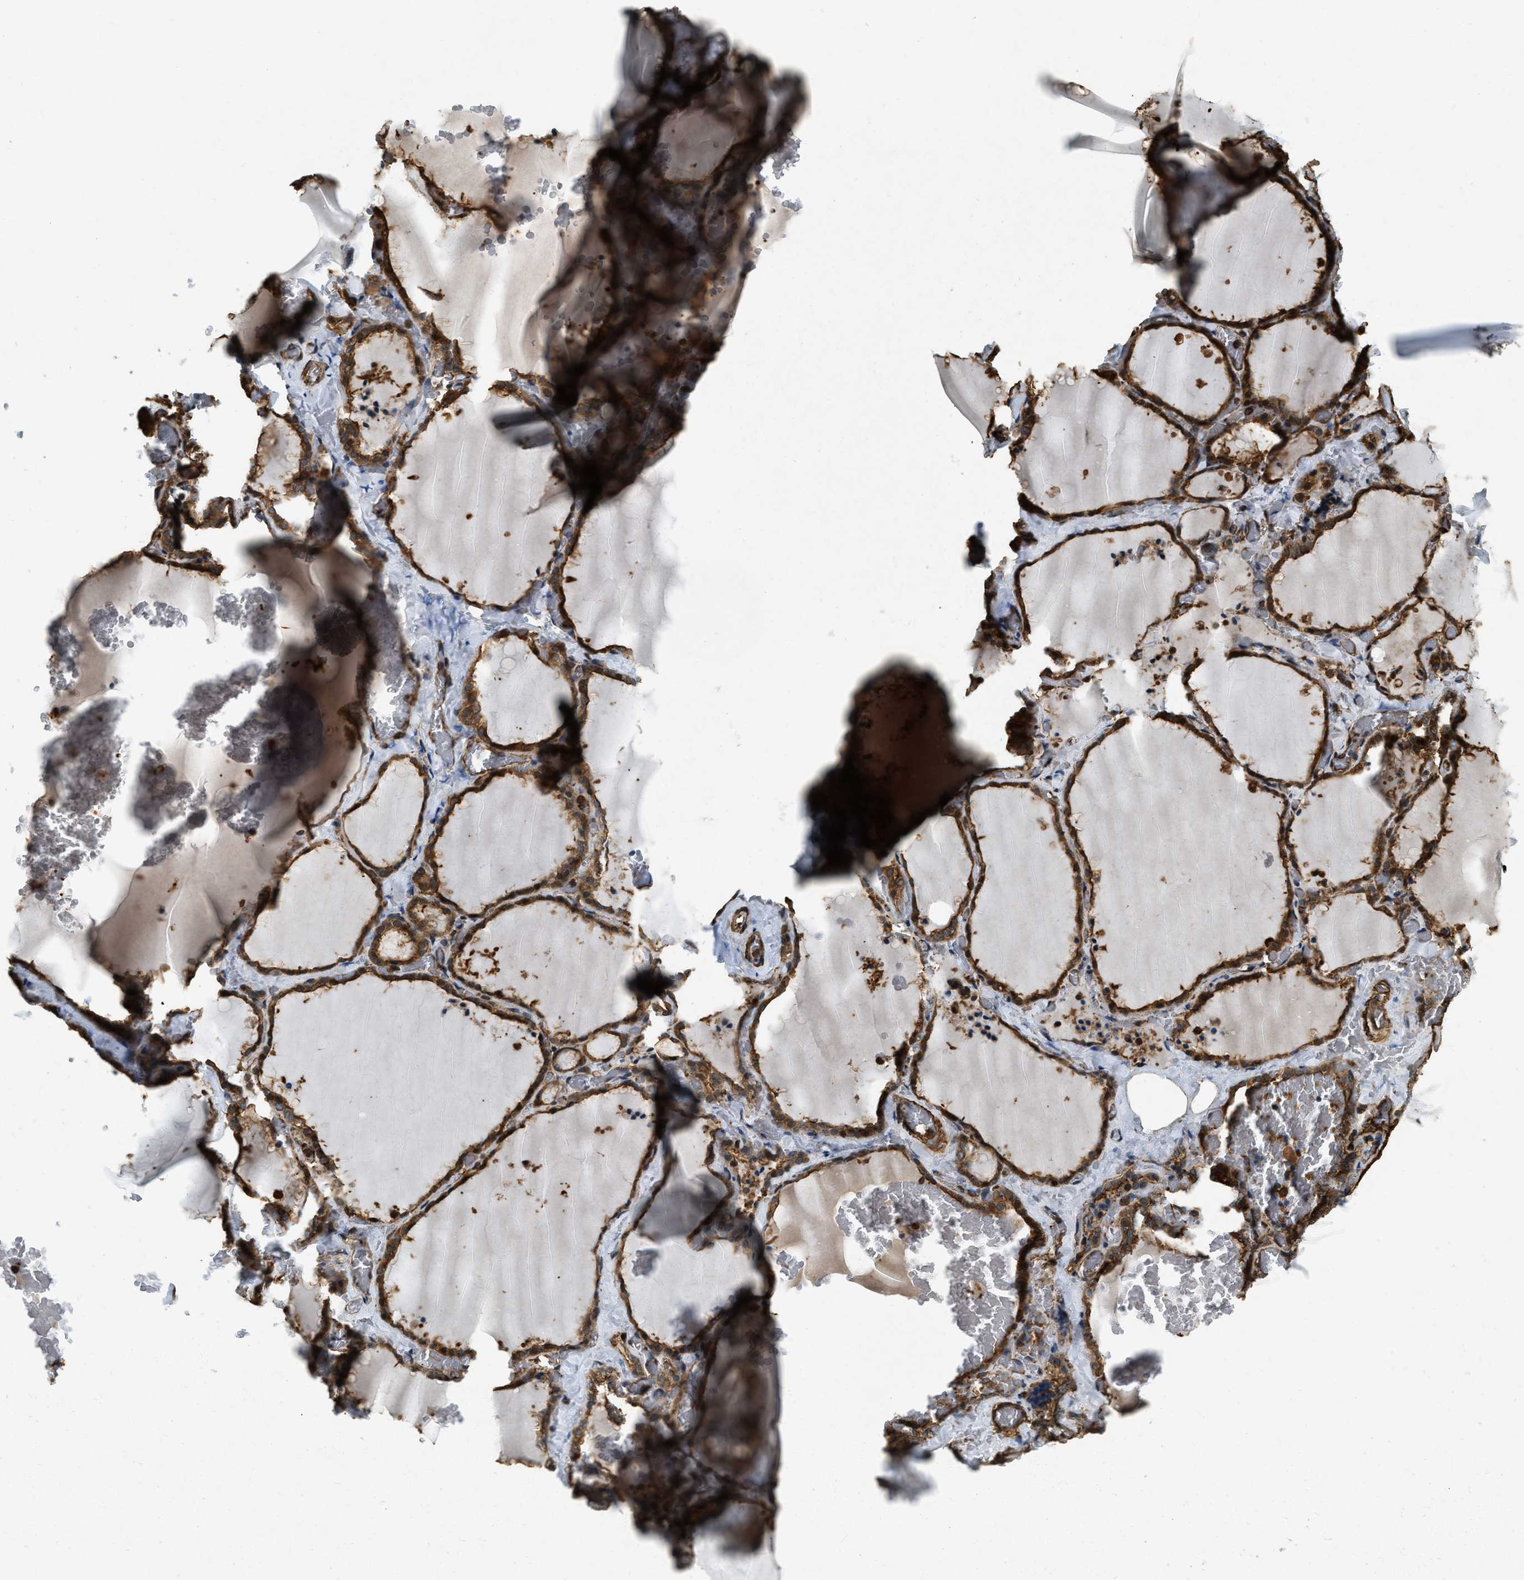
{"staining": {"intensity": "moderate", "quantity": ">75%", "location": "cytoplasmic/membranous,nuclear"}, "tissue": "thyroid gland", "cell_type": "Glandular cells", "image_type": "normal", "snomed": [{"axis": "morphology", "description": "Normal tissue, NOS"}, {"axis": "topography", "description": "Thyroid gland"}], "caption": "Moderate cytoplasmic/membranous,nuclear expression is appreciated in approximately >75% of glandular cells in normal thyroid gland.", "gene": "YARS1", "patient": {"sex": "female", "age": 22}}